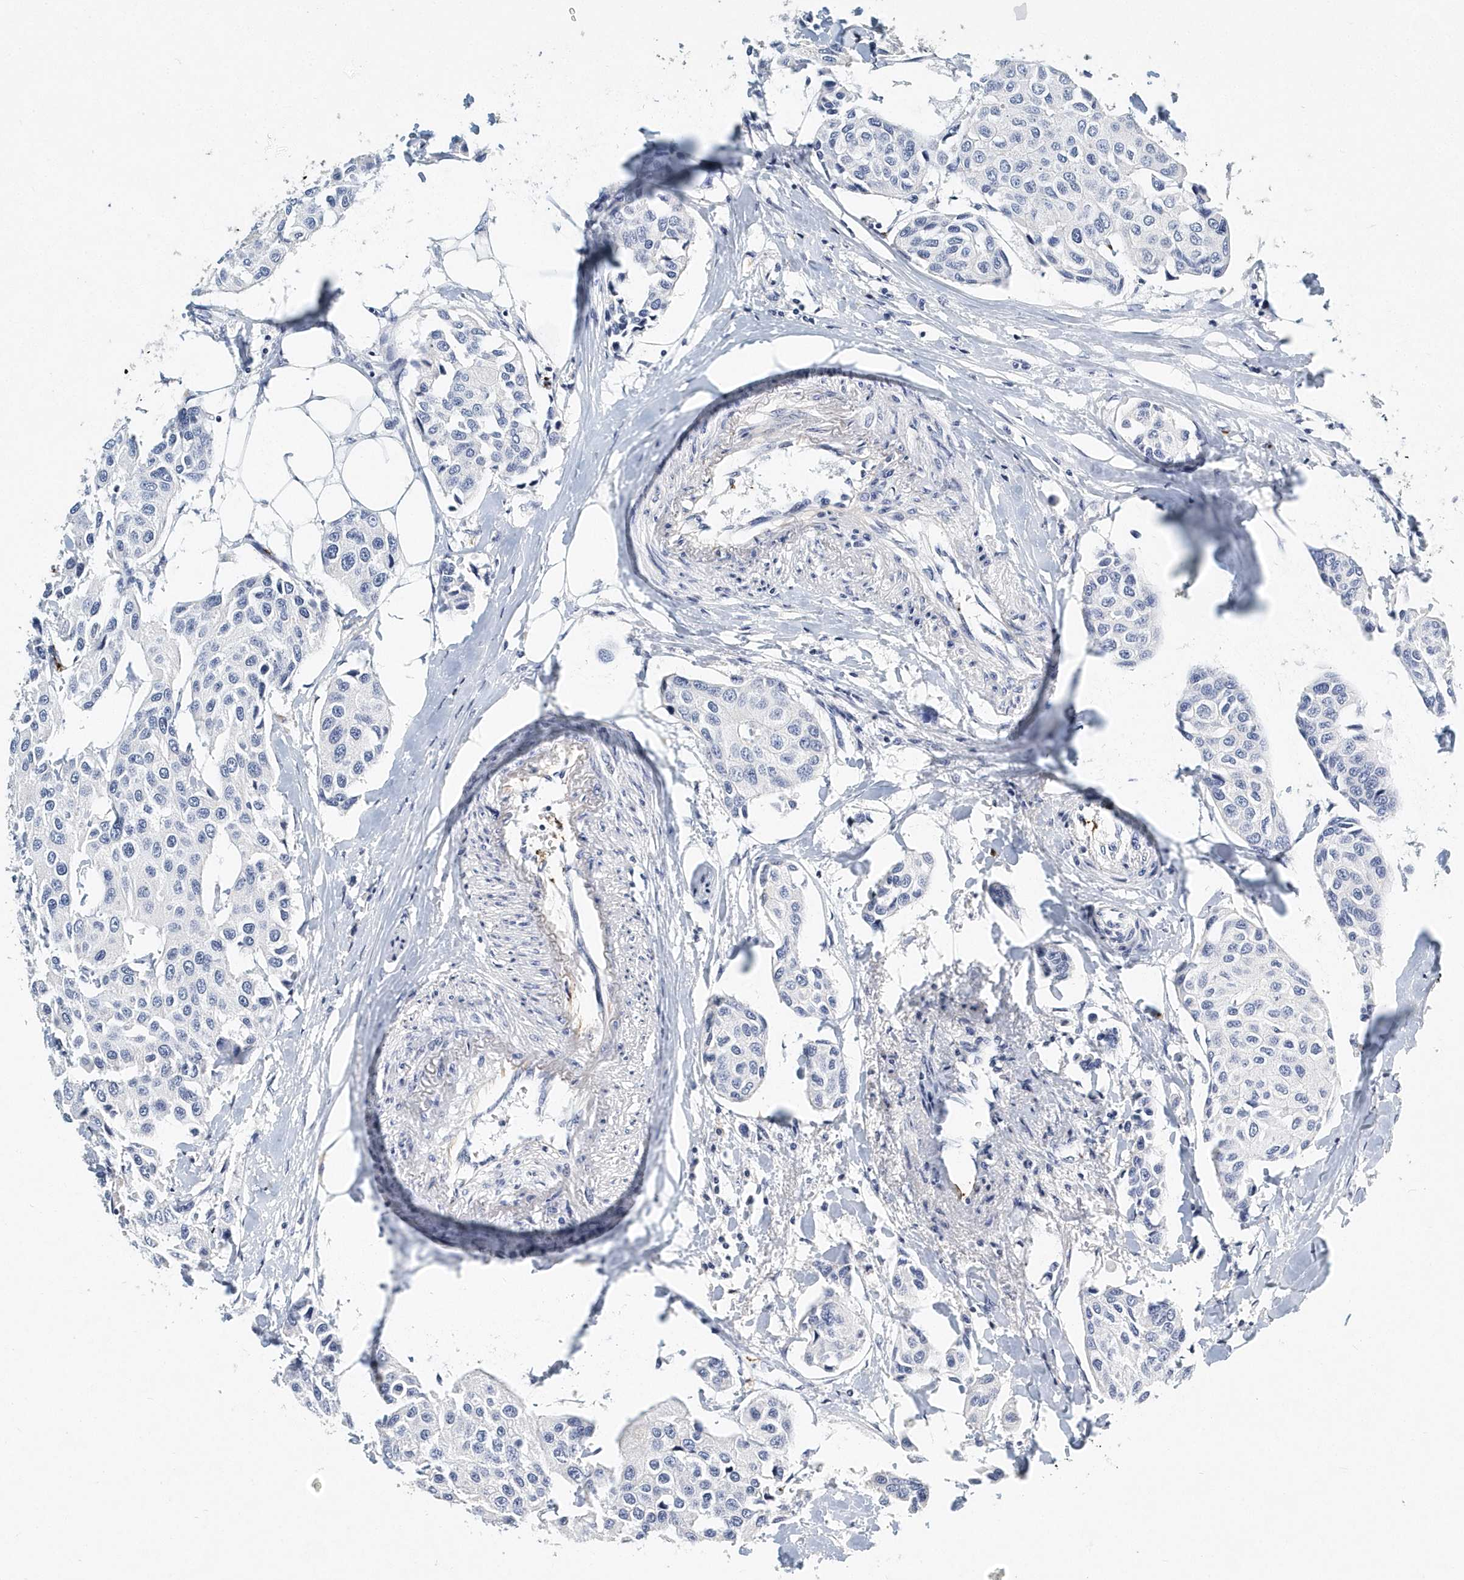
{"staining": {"intensity": "negative", "quantity": "none", "location": "none"}, "tissue": "breast cancer", "cell_type": "Tumor cells", "image_type": "cancer", "snomed": [{"axis": "morphology", "description": "Duct carcinoma"}, {"axis": "topography", "description": "Breast"}], "caption": "This is an IHC histopathology image of breast invasive ductal carcinoma. There is no staining in tumor cells.", "gene": "ITGA2B", "patient": {"sex": "female", "age": 80}}